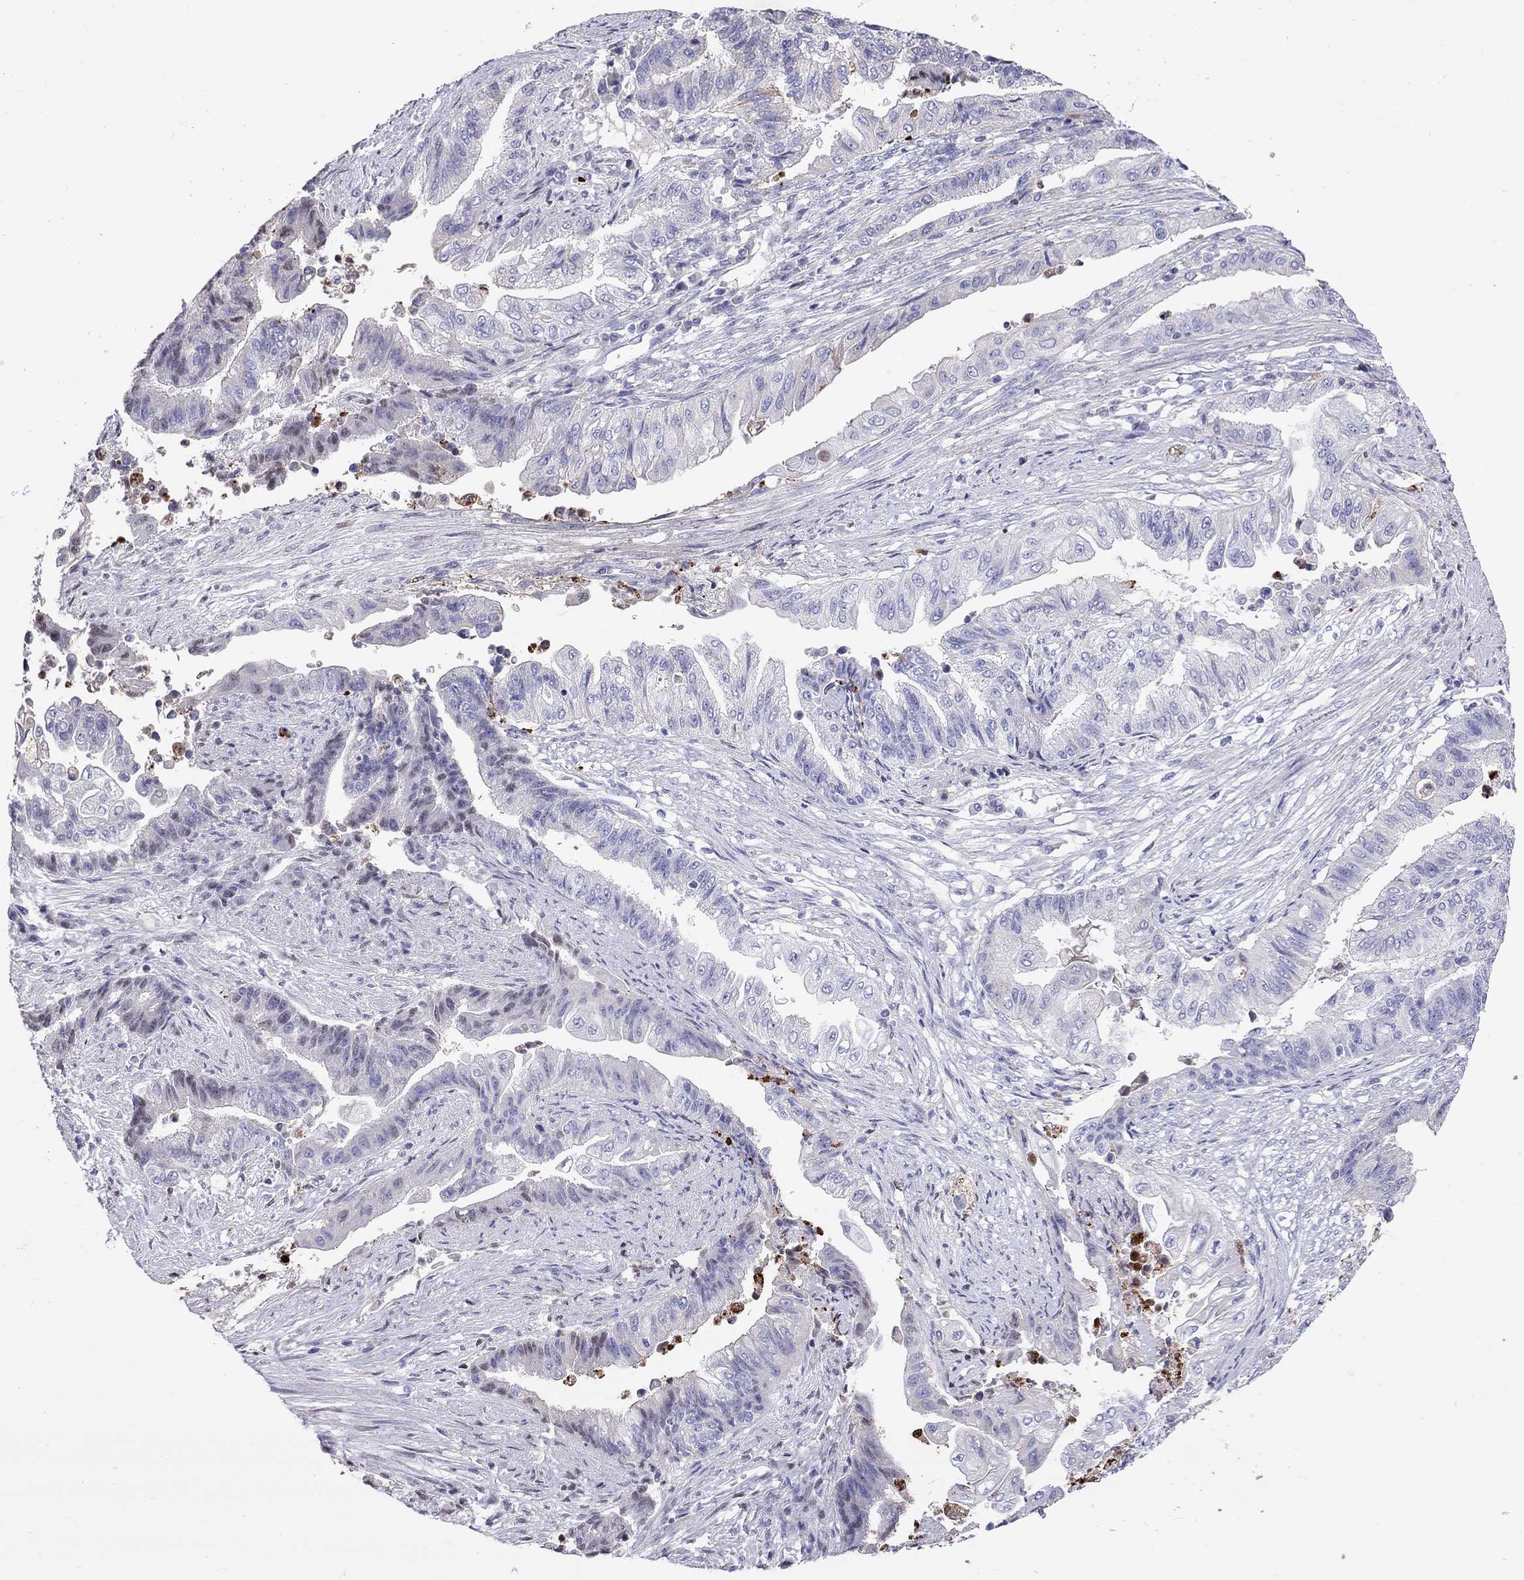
{"staining": {"intensity": "negative", "quantity": "none", "location": "none"}, "tissue": "endometrial cancer", "cell_type": "Tumor cells", "image_type": "cancer", "snomed": [{"axis": "morphology", "description": "Adenocarcinoma, NOS"}, {"axis": "topography", "description": "Uterus"}, {"axis": "topography", "description": "Endometrium"}], "caption": "Immunohistochemistry (IHC) photomicrograph of endometrial cancer stained for a protein (brown), which demonstrates no staining in tumor cells. (DAB immunohistochemistry with hematoxylin counter stain).", "gene": "SERPINA3", "patient": {"sex": "female", "age": 54}}